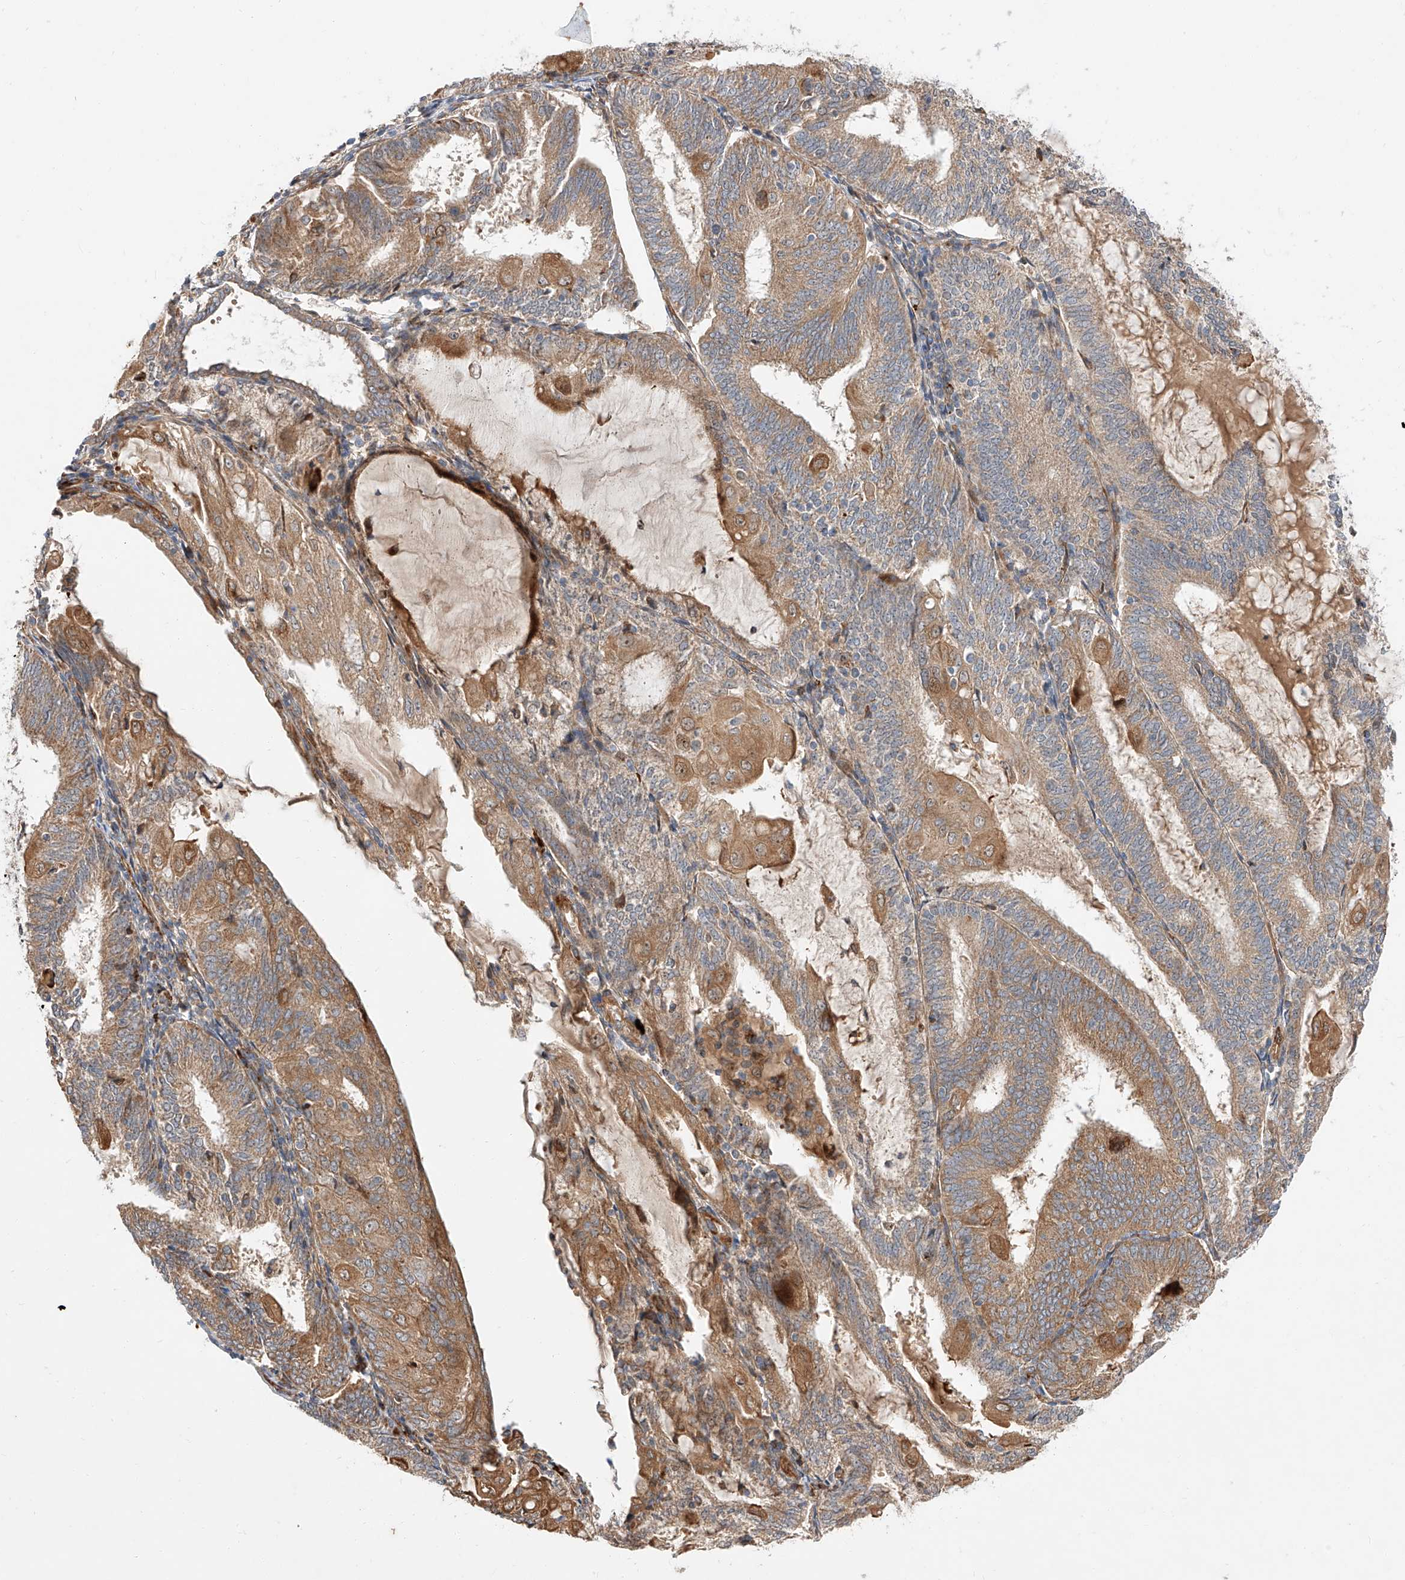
{"staining": {"intensity": "moderate", "quantity": ">75%", "location": "cytoplasmic/membranous"}, "tissue": "endometrial cancer", "cell_type": "Tumor cells", "image_type": "cancer", "snomed": [{"axis": "morphology", "description": "Adenocarcinoma, NOS"}, {"axis": "topography", "description": "Endometrium"}], "caption": "Adenocarcinoma (endometrial) was stained to show a protein in brown. There is medium levels of moderate cytoplasmic/membranous expression in about >75% of tumor cells. Nuclei are stained in blue.", "gene": "DIRAS3", "patient": {"sex": "female", "age": 81}}